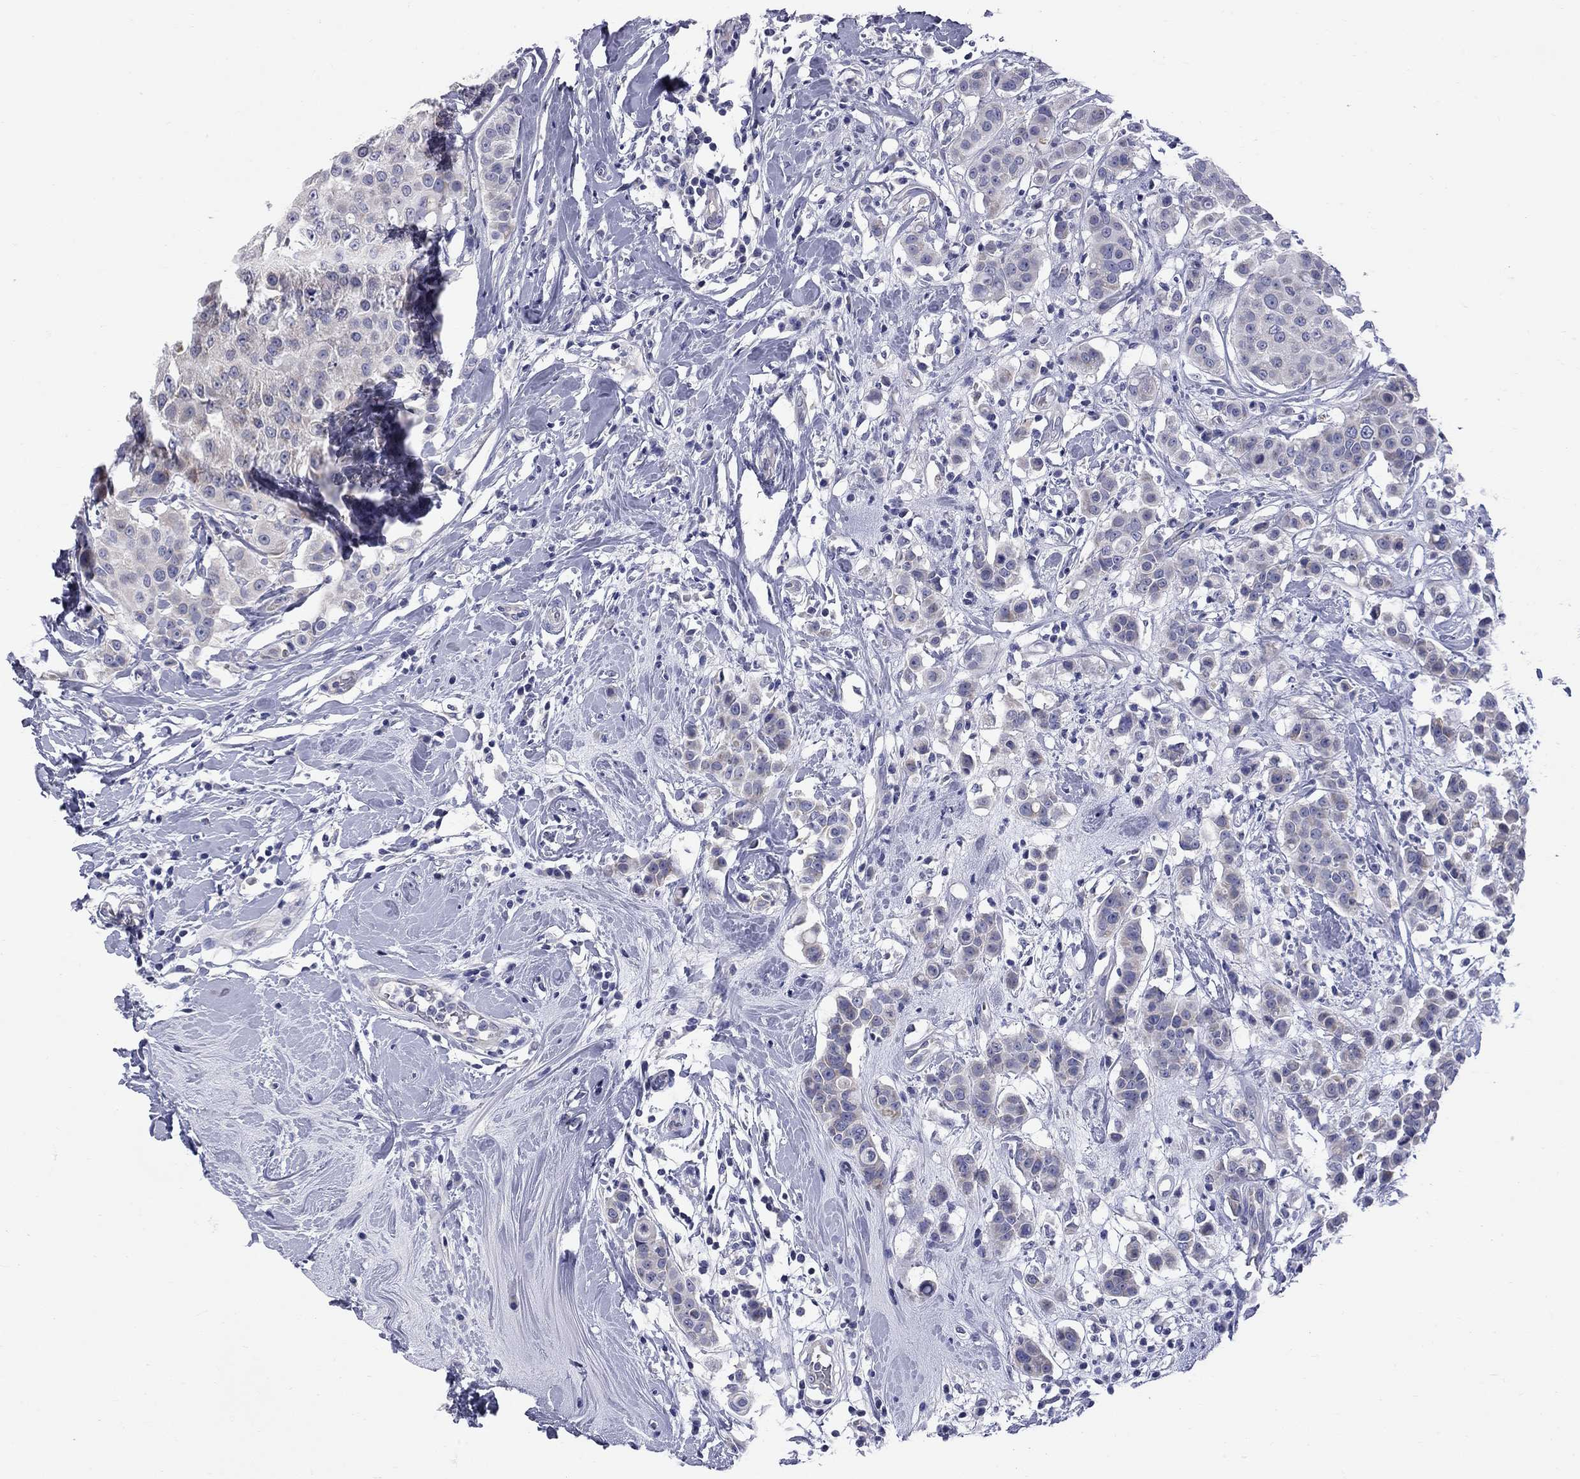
{"staining": {"intensity": "negative", "quantity": "none", "location": "none"}, "tissue": "breast cancer", "cell_type": "Tumor cells", "image_type": "cancer", "snomed": [{"axis": "morphology", "description": "Duct carcinoma"}, {"axis": "topography", "description": "Breast"}], "caption": "Invasive ductal carcinoma (breast) was stained to show a protein in brown. There is no significant positivity in tumor cells. (Immunohistochemistry (ihc), brightfield microscopy, high magnification).", "gene": "ABCB4", "patient": {"sex": "female", "age": 27}}